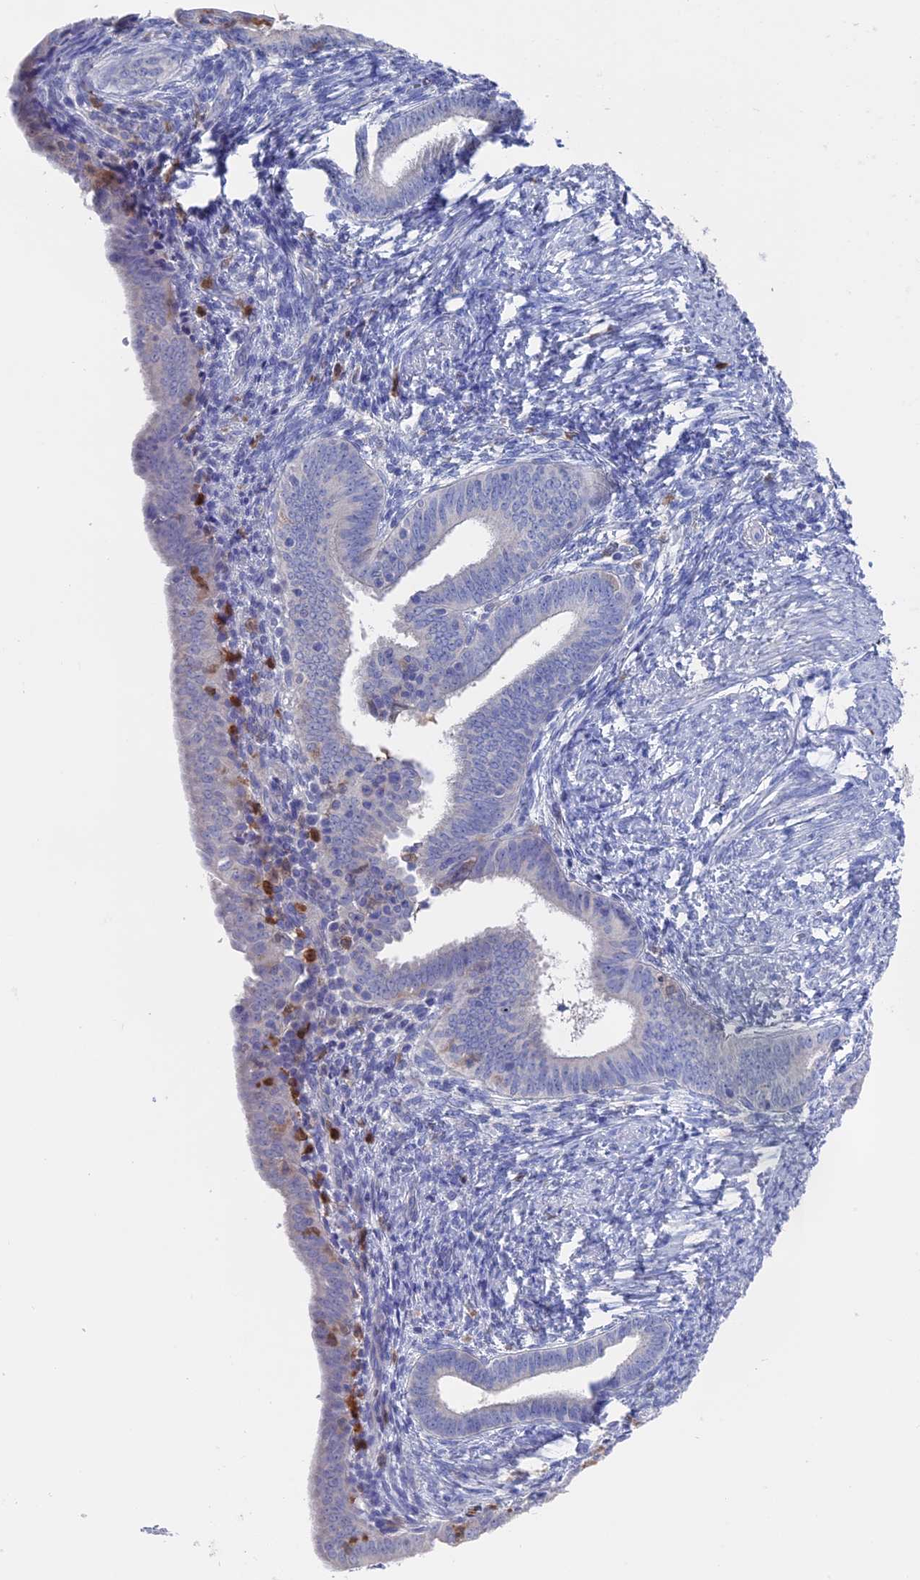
{"staining": {"intensity": "negative", "quantity": "none", "location": "none"}, "tissue": "endometrial cancer", "cell_type": "Tumor cells", "image_type": "cancer", "snomed": [{"axis": "morphology", "description": "Adenocarcinoma, NOS"}, {"axis": "topography", "description": "Endometrium"}], "caption": "DAB immunohistochemical staining of human endometrial cancer (adenocarcinoma) shows no significant staining in tumor cells.", "gene": "NCF4", "patient": {"sex": "female", "age": 51}}